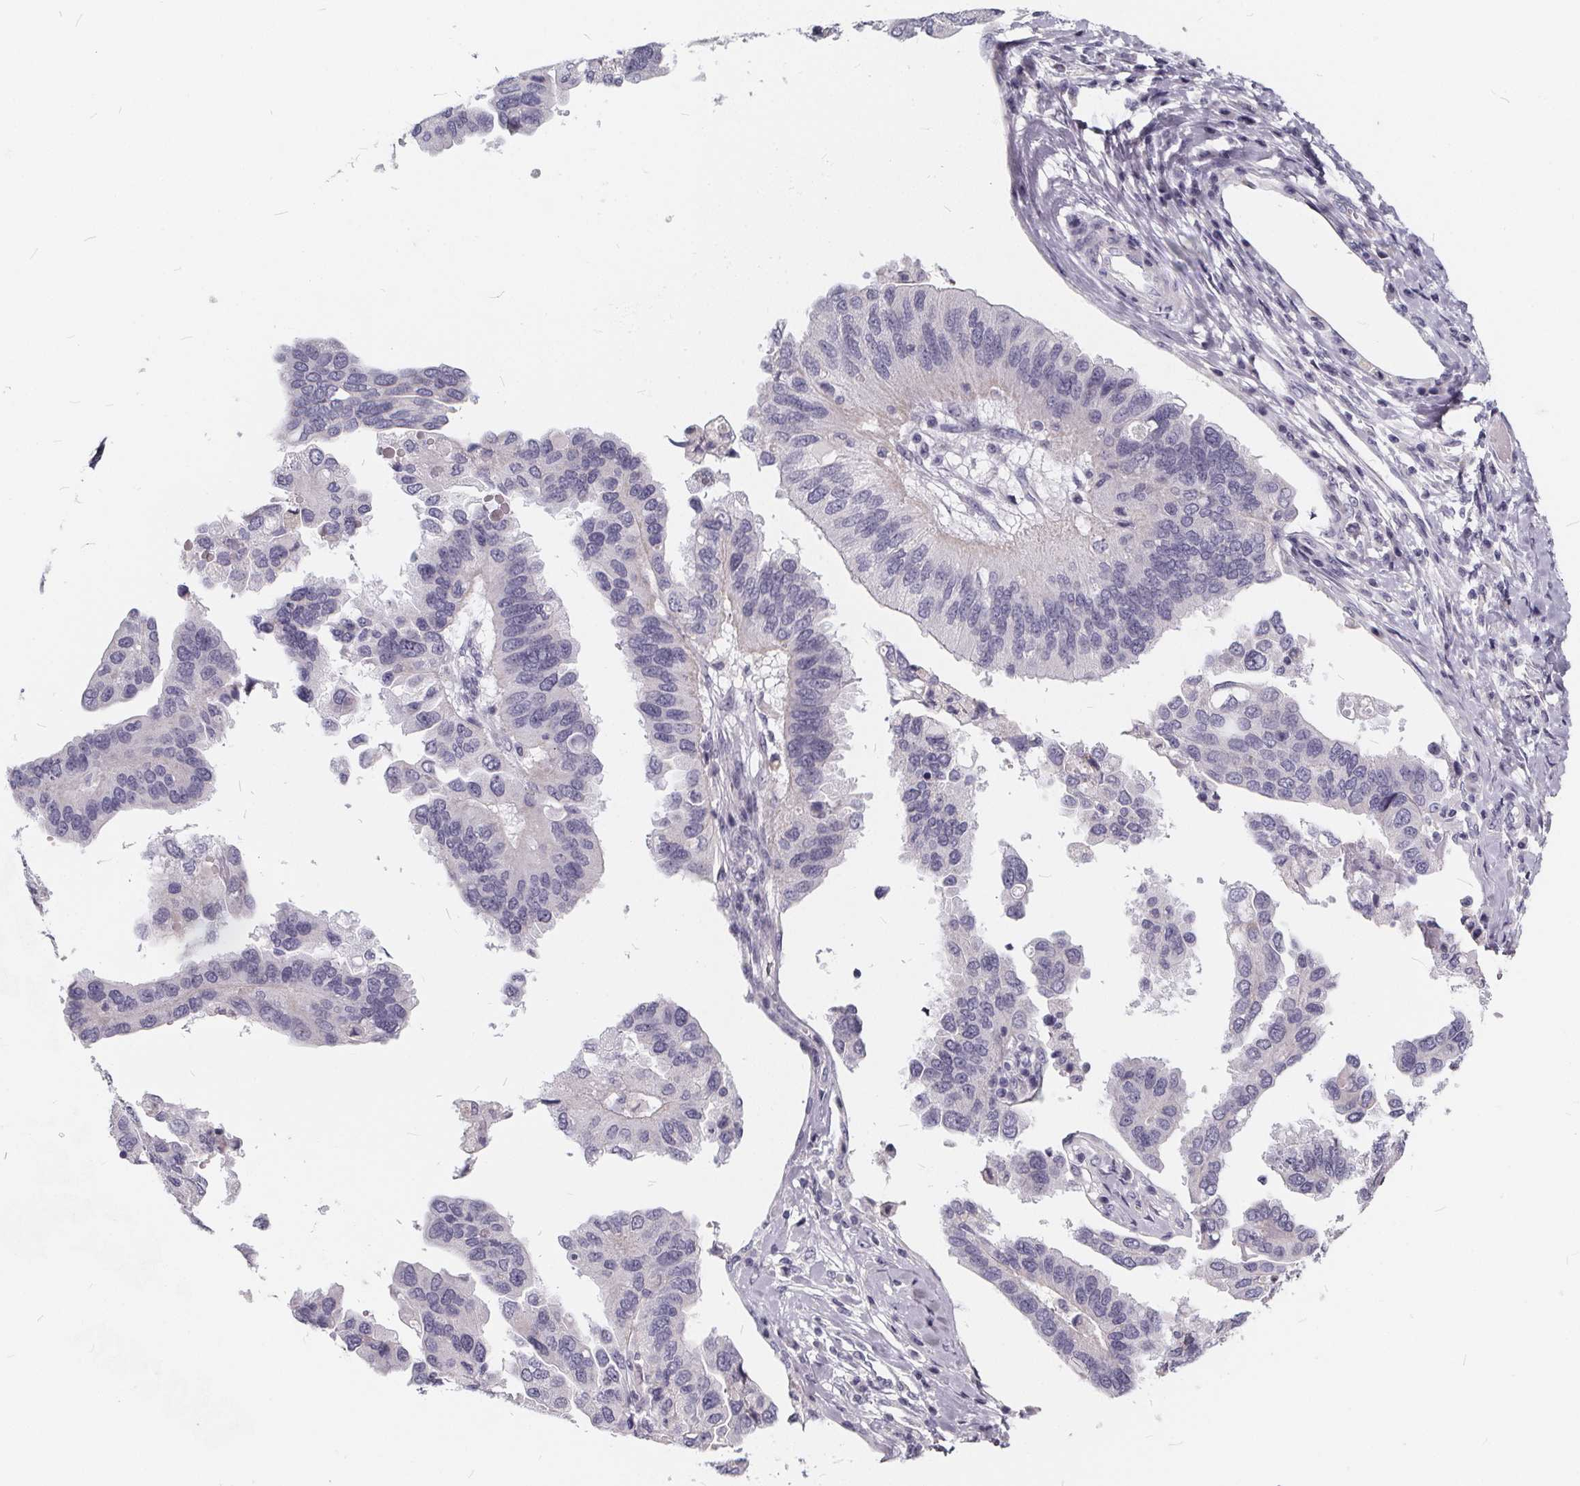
{"staining": {"intensity": "negative", "quantity": "none", "location": "none"}, "tissue": "ovarian cancer", "cell_type": "Tumor cells", "image_type": "cancer", "snomed": [{"axis": "morphology", "description": "Cystadenocarcinoma, serous, NOS"}, {"axis": "topography", "description": "Ovary"}], "caption": "IHC histopathology image of neoplastic tissue: ovarian cancer stained with DAB (3,3'-diaminobenzidine) shows no significant protein staining in tumor cells. Brightfield microscopy of immunohistochemistry (IHC) stained with DAB (brown) and hematoxylin (blue), captured at high magnification.", "gene": "SPEF2", "patient": {"sex": "female", "age": 79}}